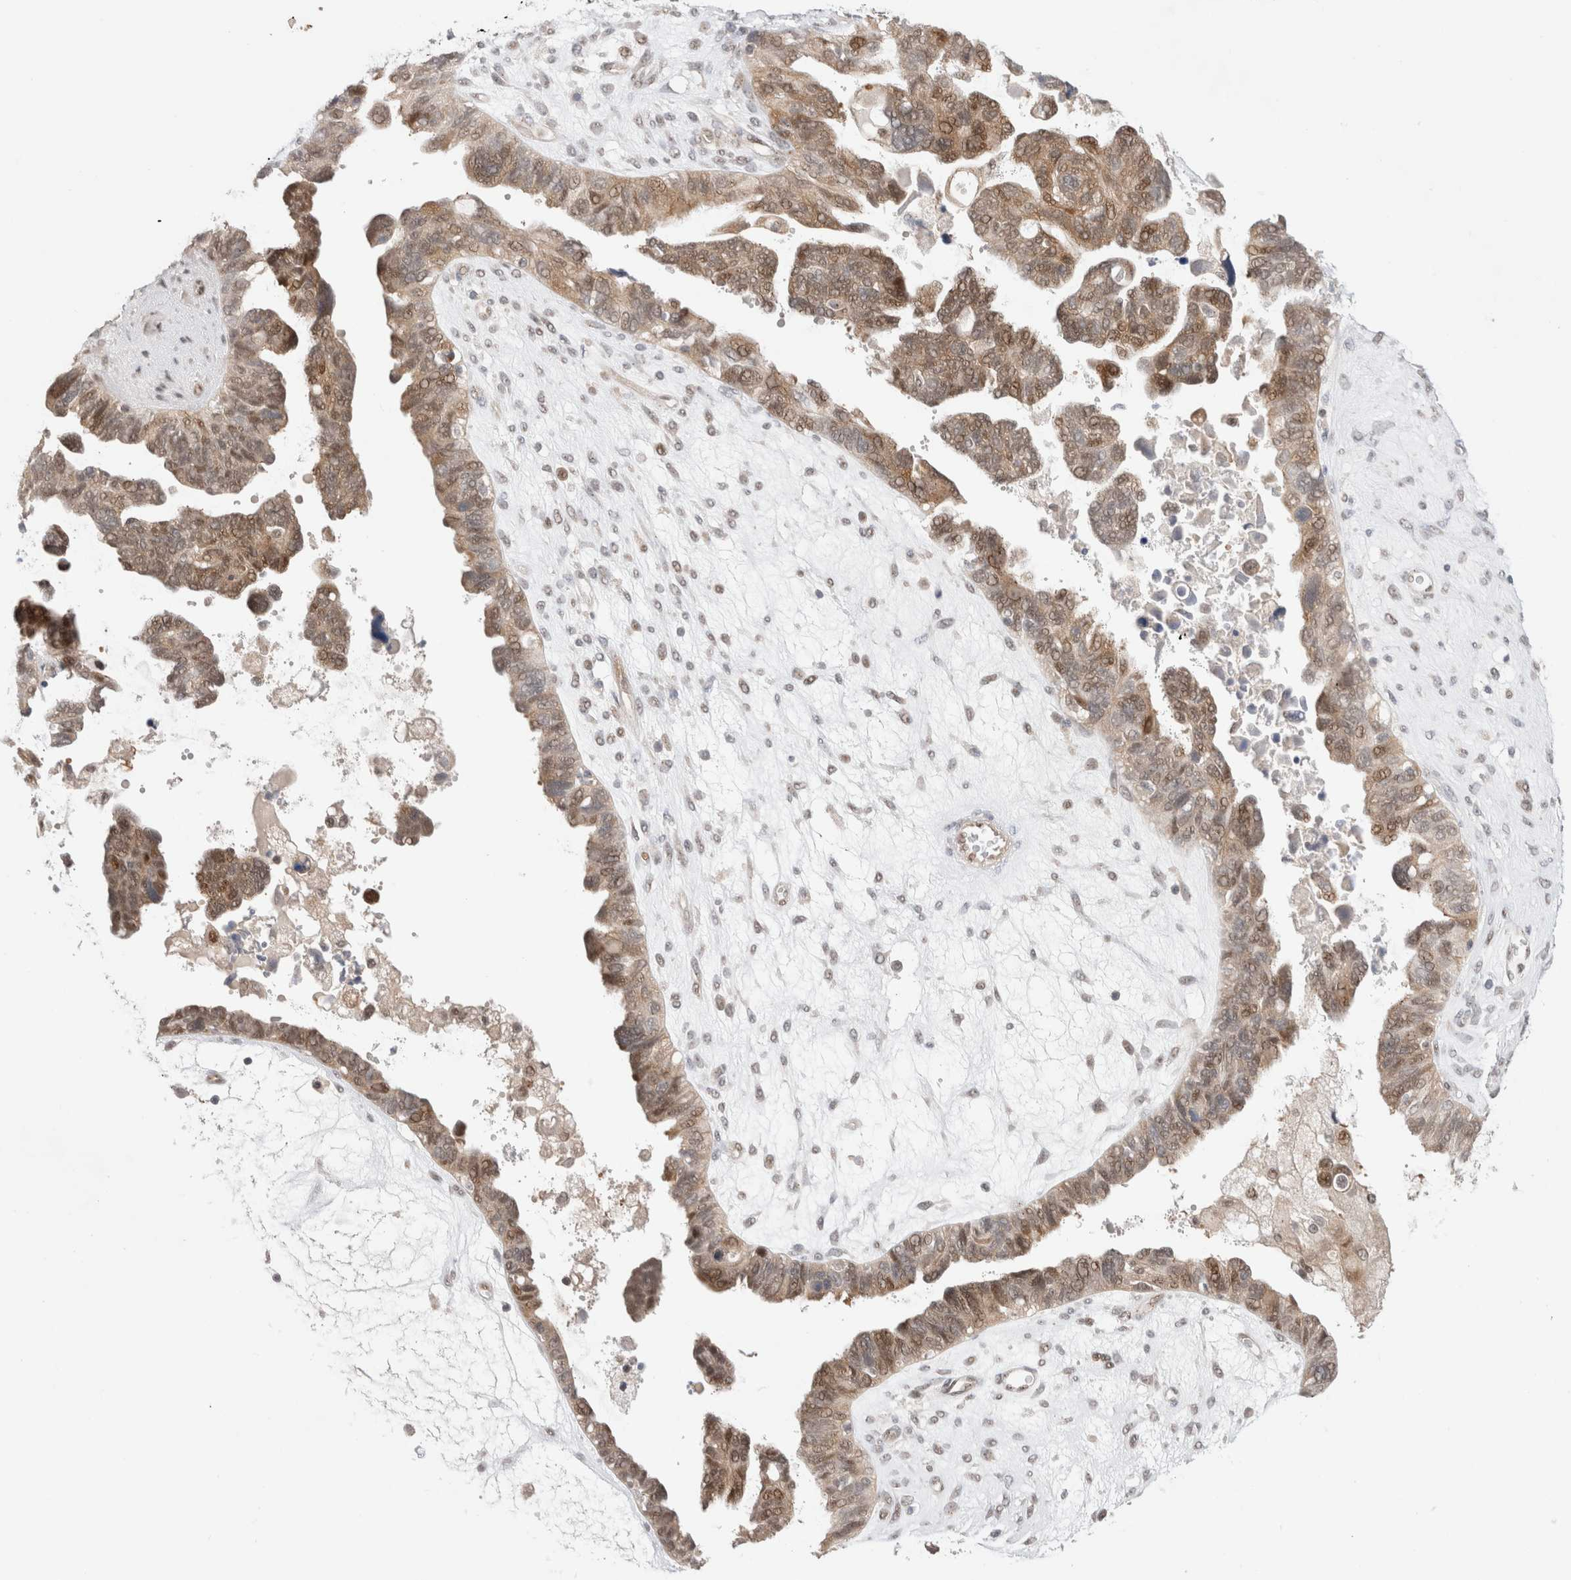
{"staining": {"intensity": "moderate", "quantity": "25%-75%", "location": "cytoplasmic/membranous,nuclear"}, "tissue": "ovarian cancer", "cell_type": "Tumor cells", "image_type": "cancer", "snomed": [{"axis": "morphology", "description": "Cystadenocarcinoma, serous, NOS"}, {"axis": "topography", "description": "Ovary"}], "caption": "Ovarian serous cystadenocarcinoma was stained to show a protein in brown. There is medium levels of moderate cytoplasmic/membranous and nuclear positivity in approximately 25%-75% of tumor cells. The protein is stained brown, and the nuclei are stained in blue (DAB IHC with brightfield microscopy, high magnification).", "gene": "SLC29A1", "patient": {"sex": "female", "age": 79}}